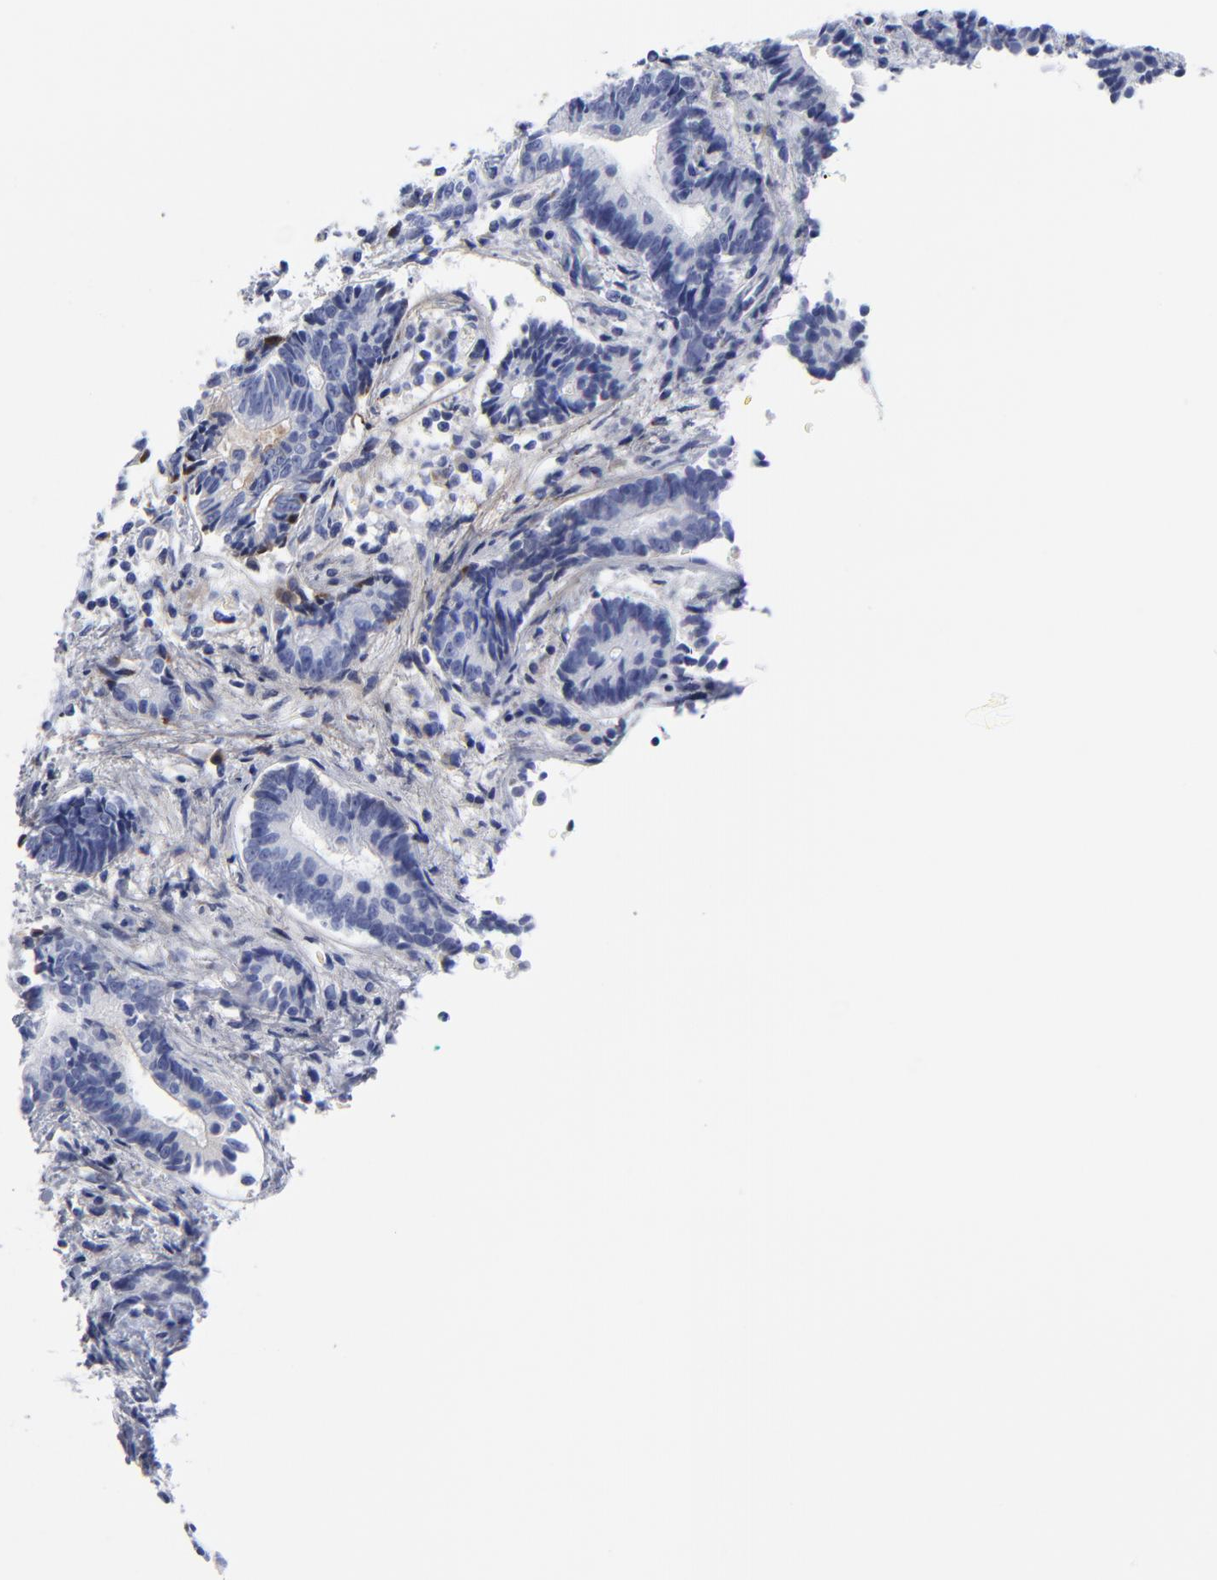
{"staining": {"intensity": "negative", "quantity": "none", "location": "none"}, "tissue": "liver cancer", "cell_type": "Tumor cells", "image_type": "cancer", "snomed": [{"axis": "morphology", "description": "Cholangiocarcinoma"}, {"axis": "topography", "description": "Liver"}], "caption": "This is an IHC micrograph of human liver cholangiocarcinoma. There is no staining in tumor cells.", "gene": "DCN", "patient": {"sex": "male", "age": 57}}